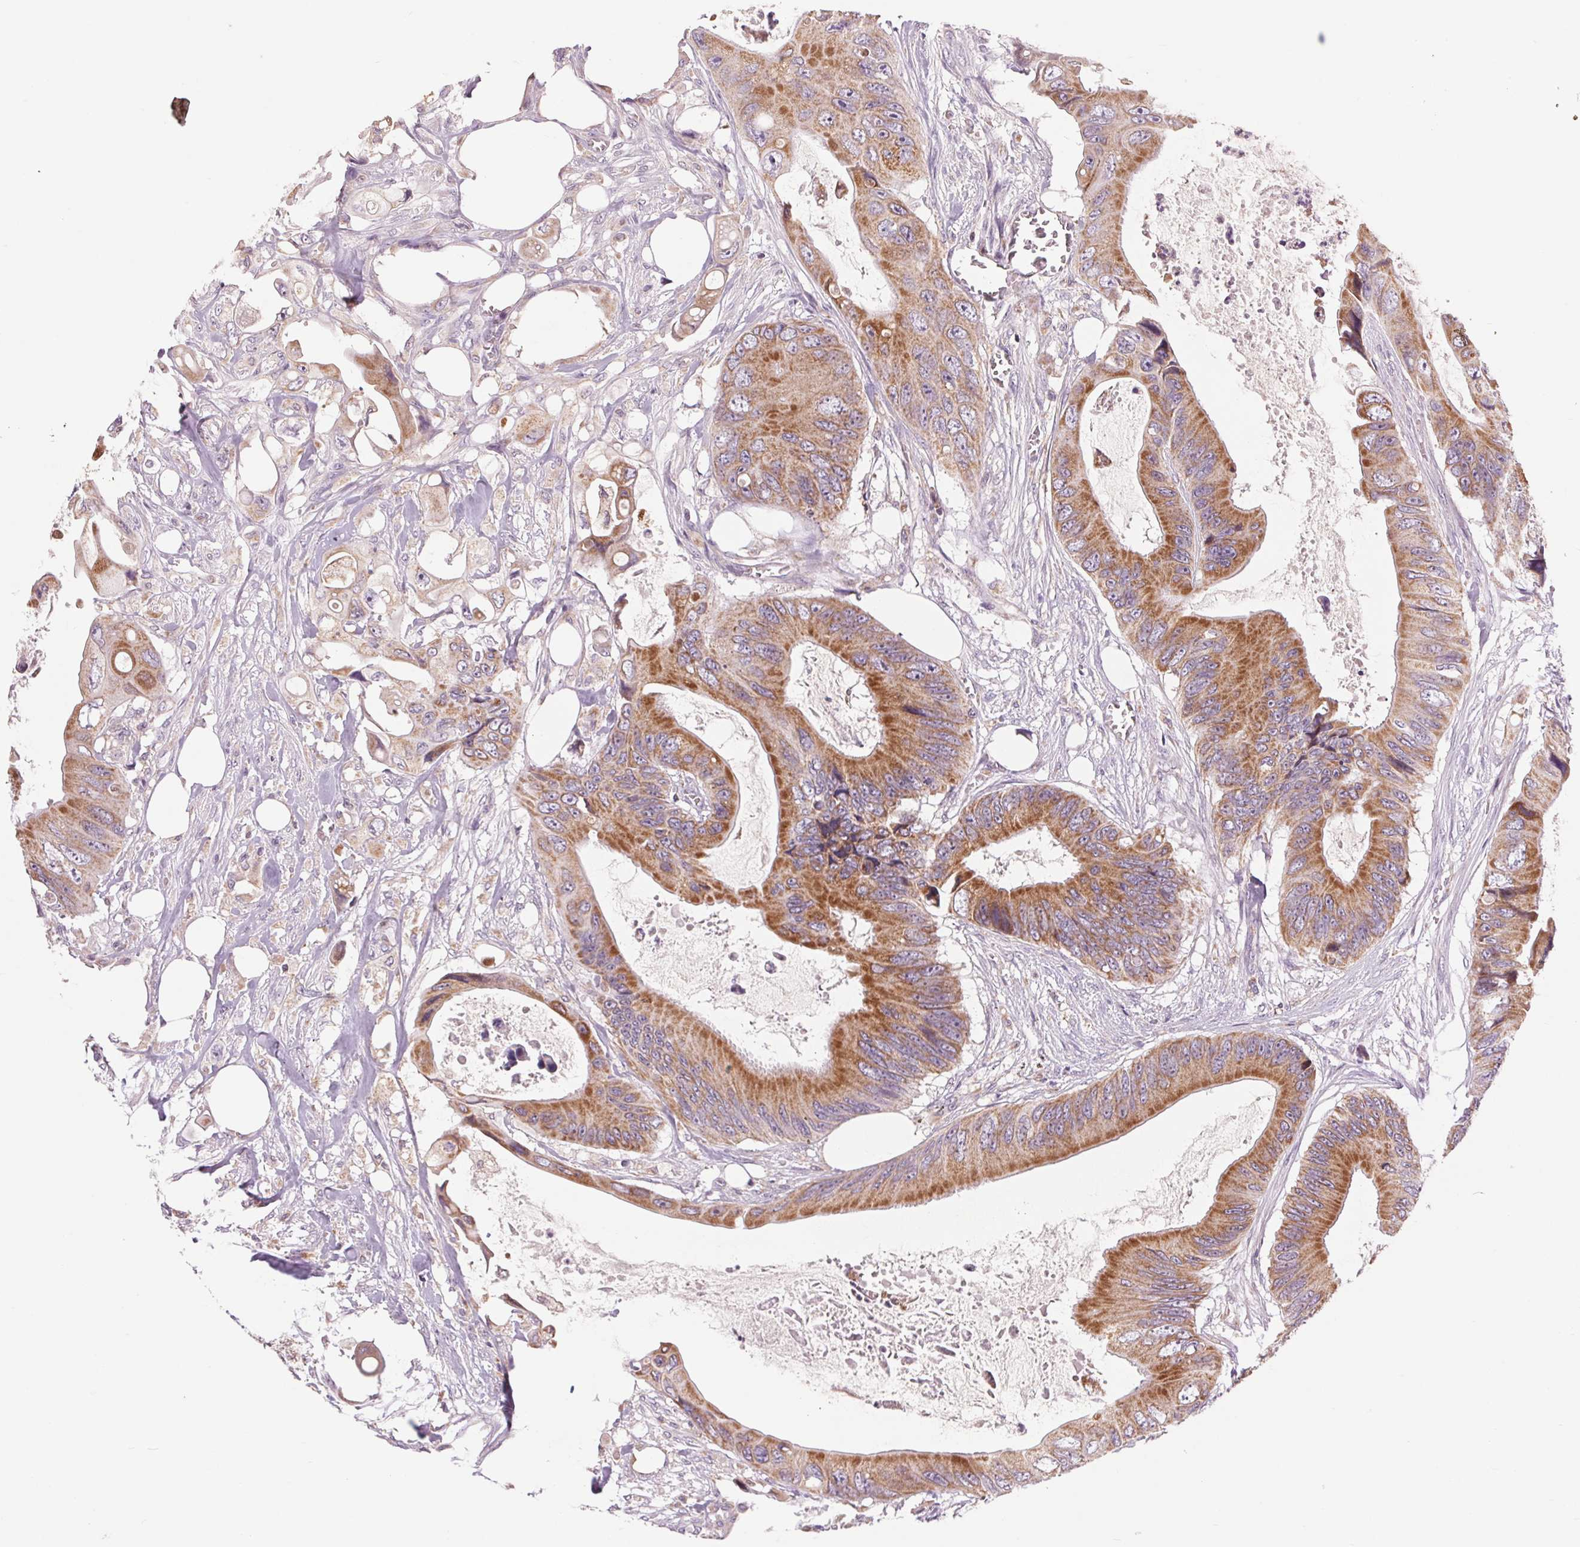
{"staining": {"intensity": "strong", "quantity": "25%-75%", "location": "cytoplasmic/membranous"}, "tissue": "colorectal cancer", "cell_type": "Tumor cells", "image_type": "cancer", "snomed": [{"axis": "morphology", "description": "Adenocarcinoma, NOS"}, {"axis": "topography", "description": "Rectum"}], "caption": "DAB immunohistochemical staining of colorectal cancer shows strong cytoplasmic/membranous protein positivity in approximately 25%-75% of tumor cells. The staining was performed using DAB (3,3'-diaminobenzidine) to visualize the protein expression in brown, while the nuclei were stained in blue with hematoxylin (Magnification: 20x).", "gene": "COX6A1", "patient": {"sex": "male", "age": 63}}